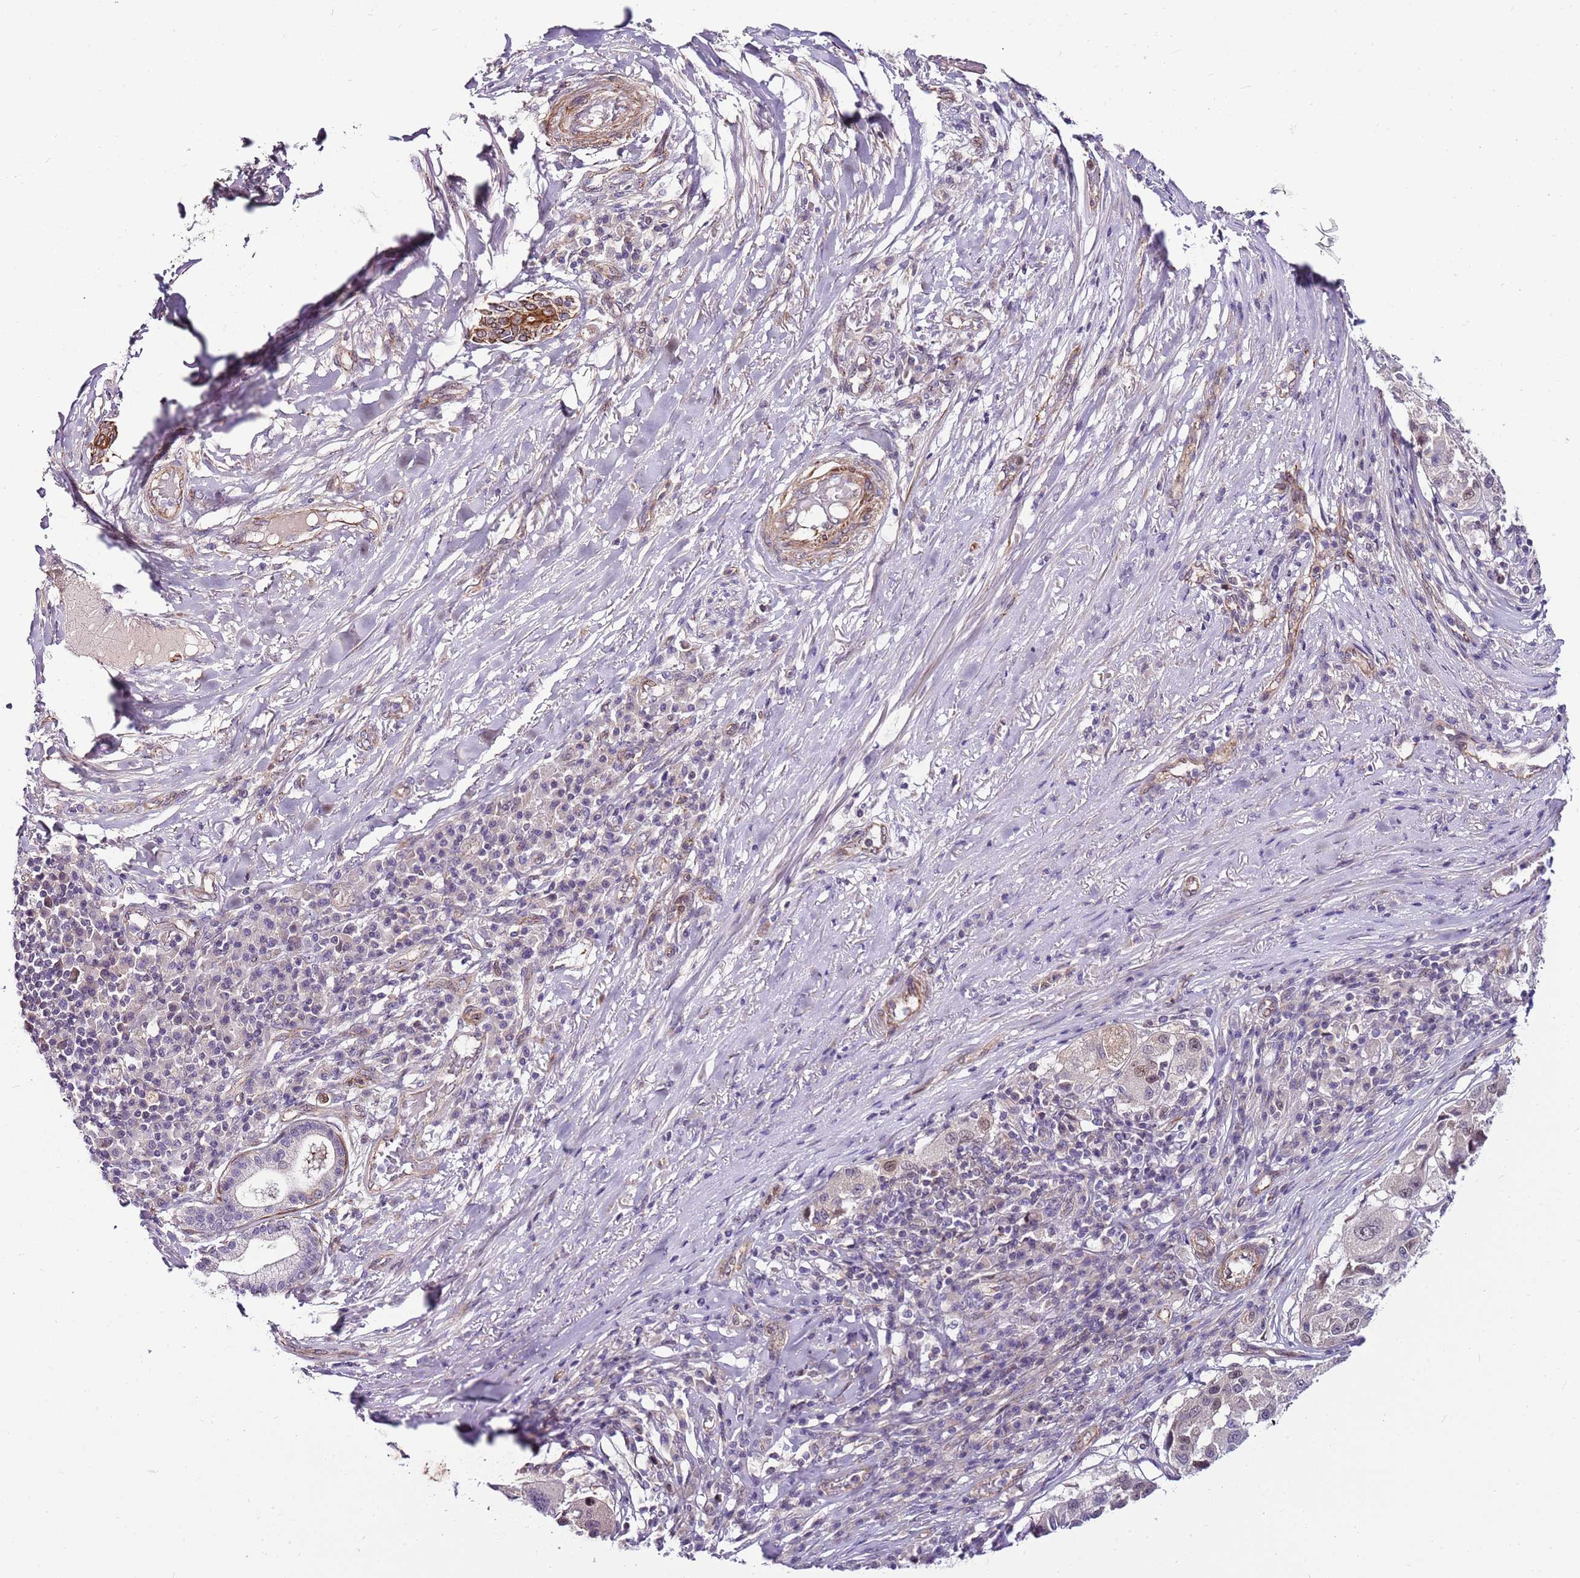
{"staining": {"intensity": "weak", "quantity": "<25%", "location": "nuclear"}, "tissue": "melanoma", "cell_type": "Tumor cells", "image_type": "cancer", "snomed": [{"axis": "morphology", "description": "Malignant melanoma, NOS"}, {"axis": "topography", "description": "Skin"}], "caption": "There is no significant staining in tumor cells of malignant melanoma.", "gene": "POLE3", "patient": {"sex": "female", "age": 66}}